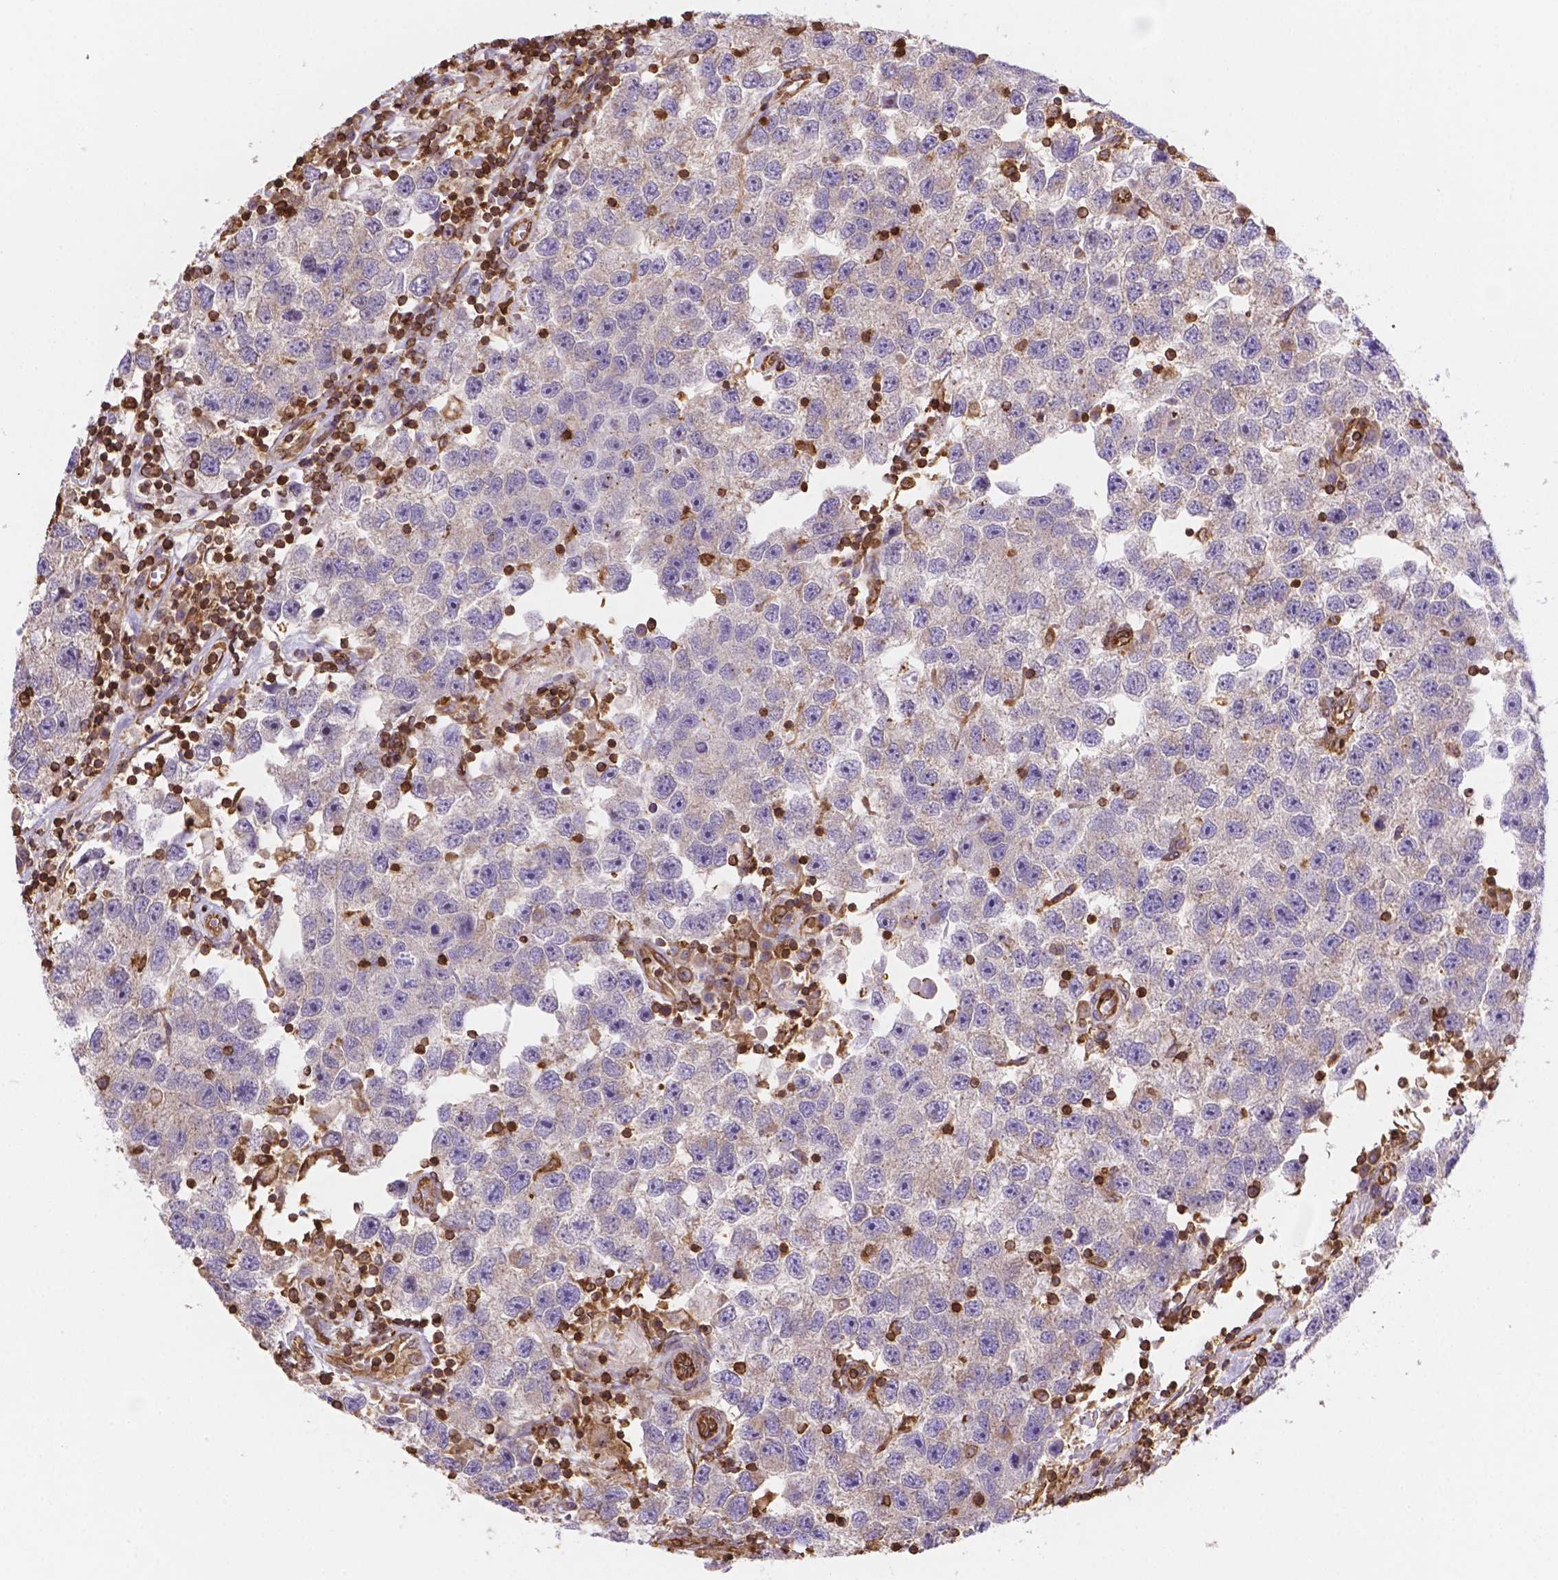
{"staining": {"intensity": "negative", "quantity": "none", "location": "none"}, "tissue": "testis cancer", "cell_type": "Tumor cells", "image_type": "cancer", "snomed": [{"axis": "morphology", "description": "Seminoma, NOS"}, {"axis": "topography", "description": "Testis"}], "caption": "Immunohistochemistry of testis seminoma shows no staining in tumor cells.", "gene": "DMWD", "patient": {"sex": "male", "age": 26}}